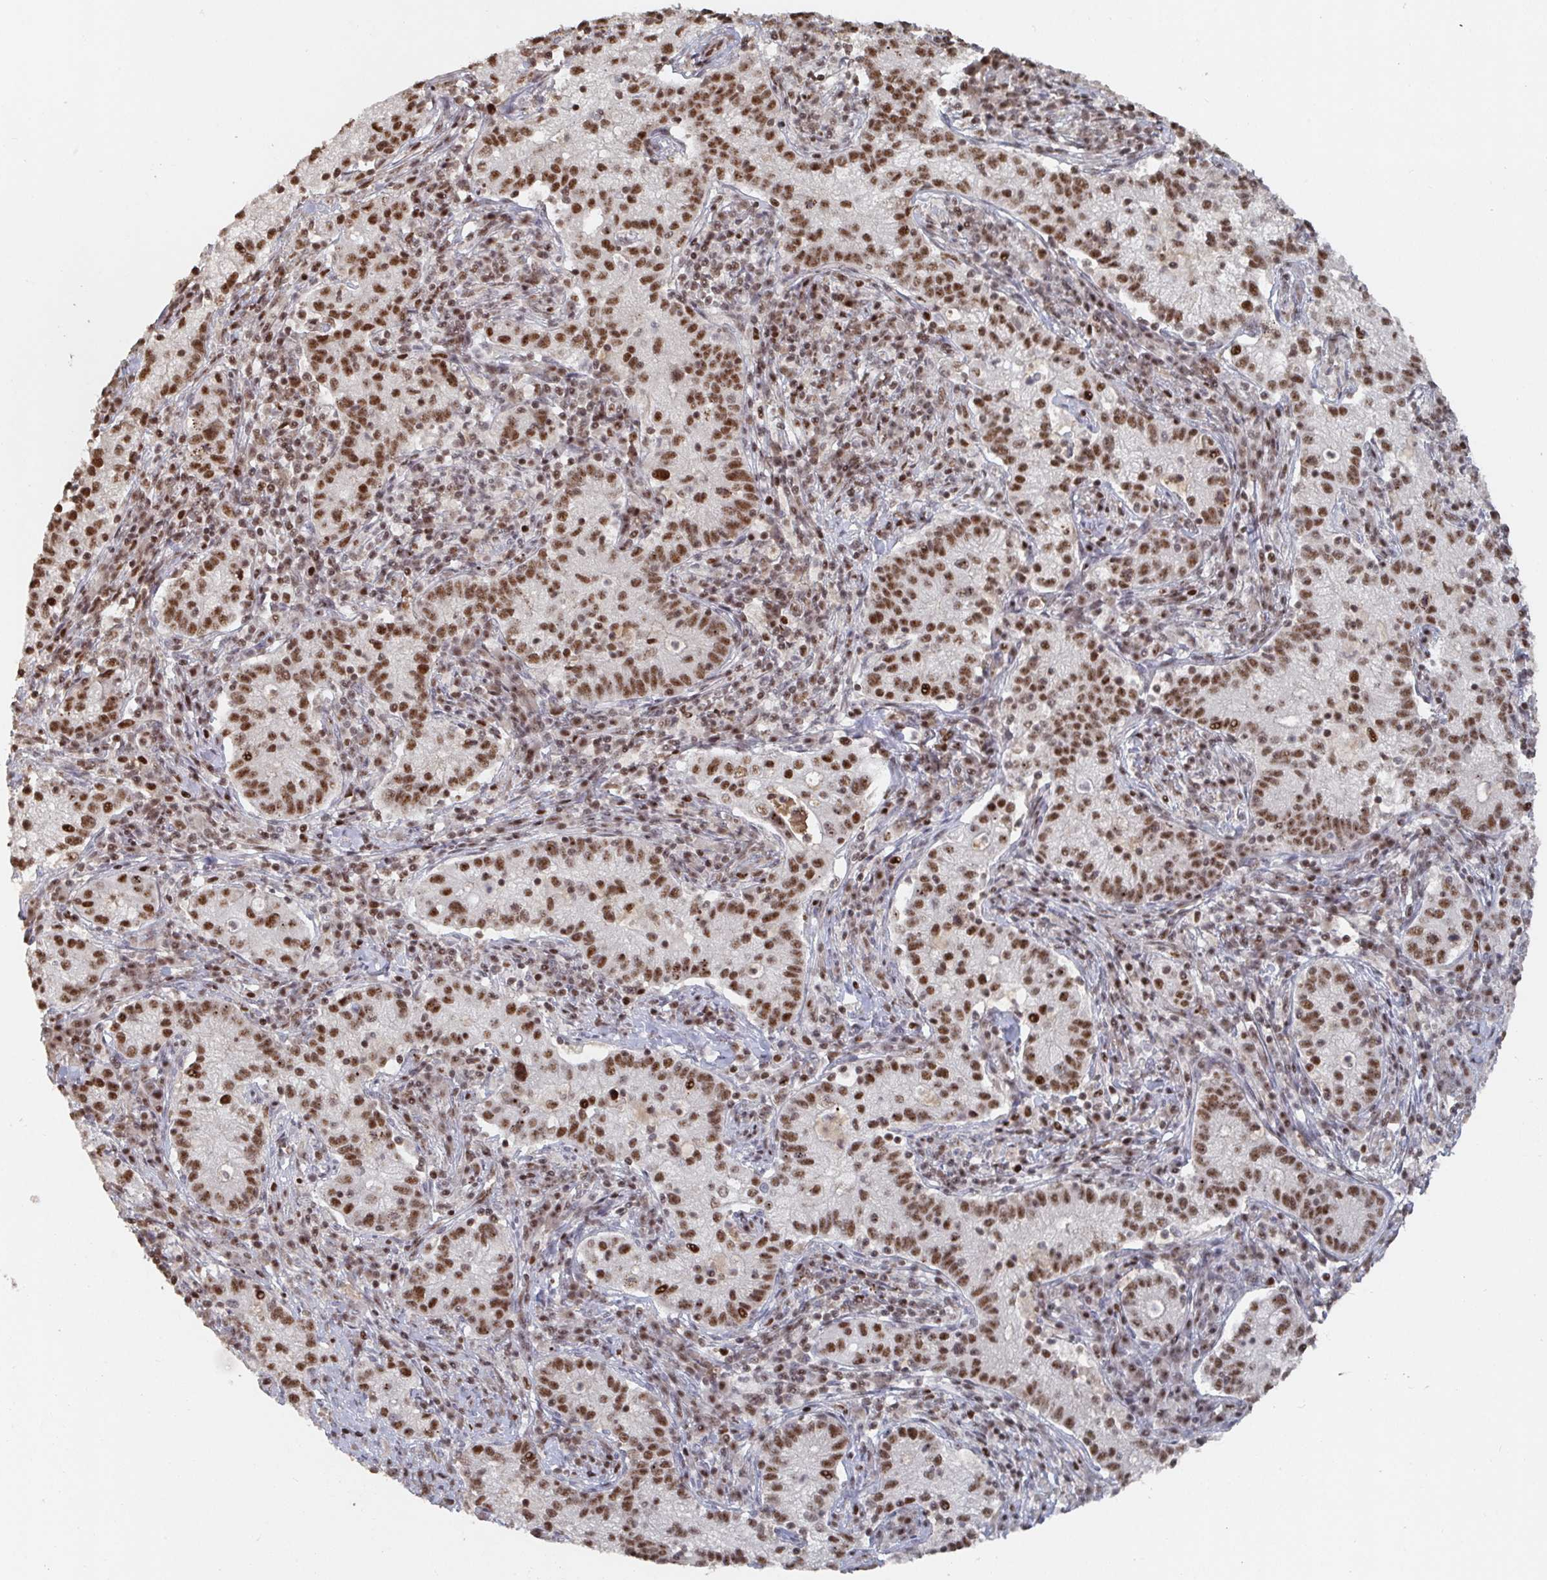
{"staining": {"intensity": "strong", "quantity": ">75%", "location": "nuclear"}, "tissue": "cervical cancer", "cell_type": "Tumor cells", "image_type": "cancer", "snomed": [{"axis": "morphology", "description": "Normal tissue, NOS"}, {"axis": "morphology", "description": "Adenocarcinoma, NOS"}, {"axis": "topography", "description": "Cervix"}], "caption": "An image of human cervical adenocarcinoma stained for a protein exhibits strong nuclear brown staining in tumor cells. The protein is stained brown, and the nuclei are stained in blue (DAB (3,3'-diaminobenzidine) IHC with brightfield microscopy, high magnification).", "gene": "ZDHHC12", "patient": {"sex": "female", "age": 44}}